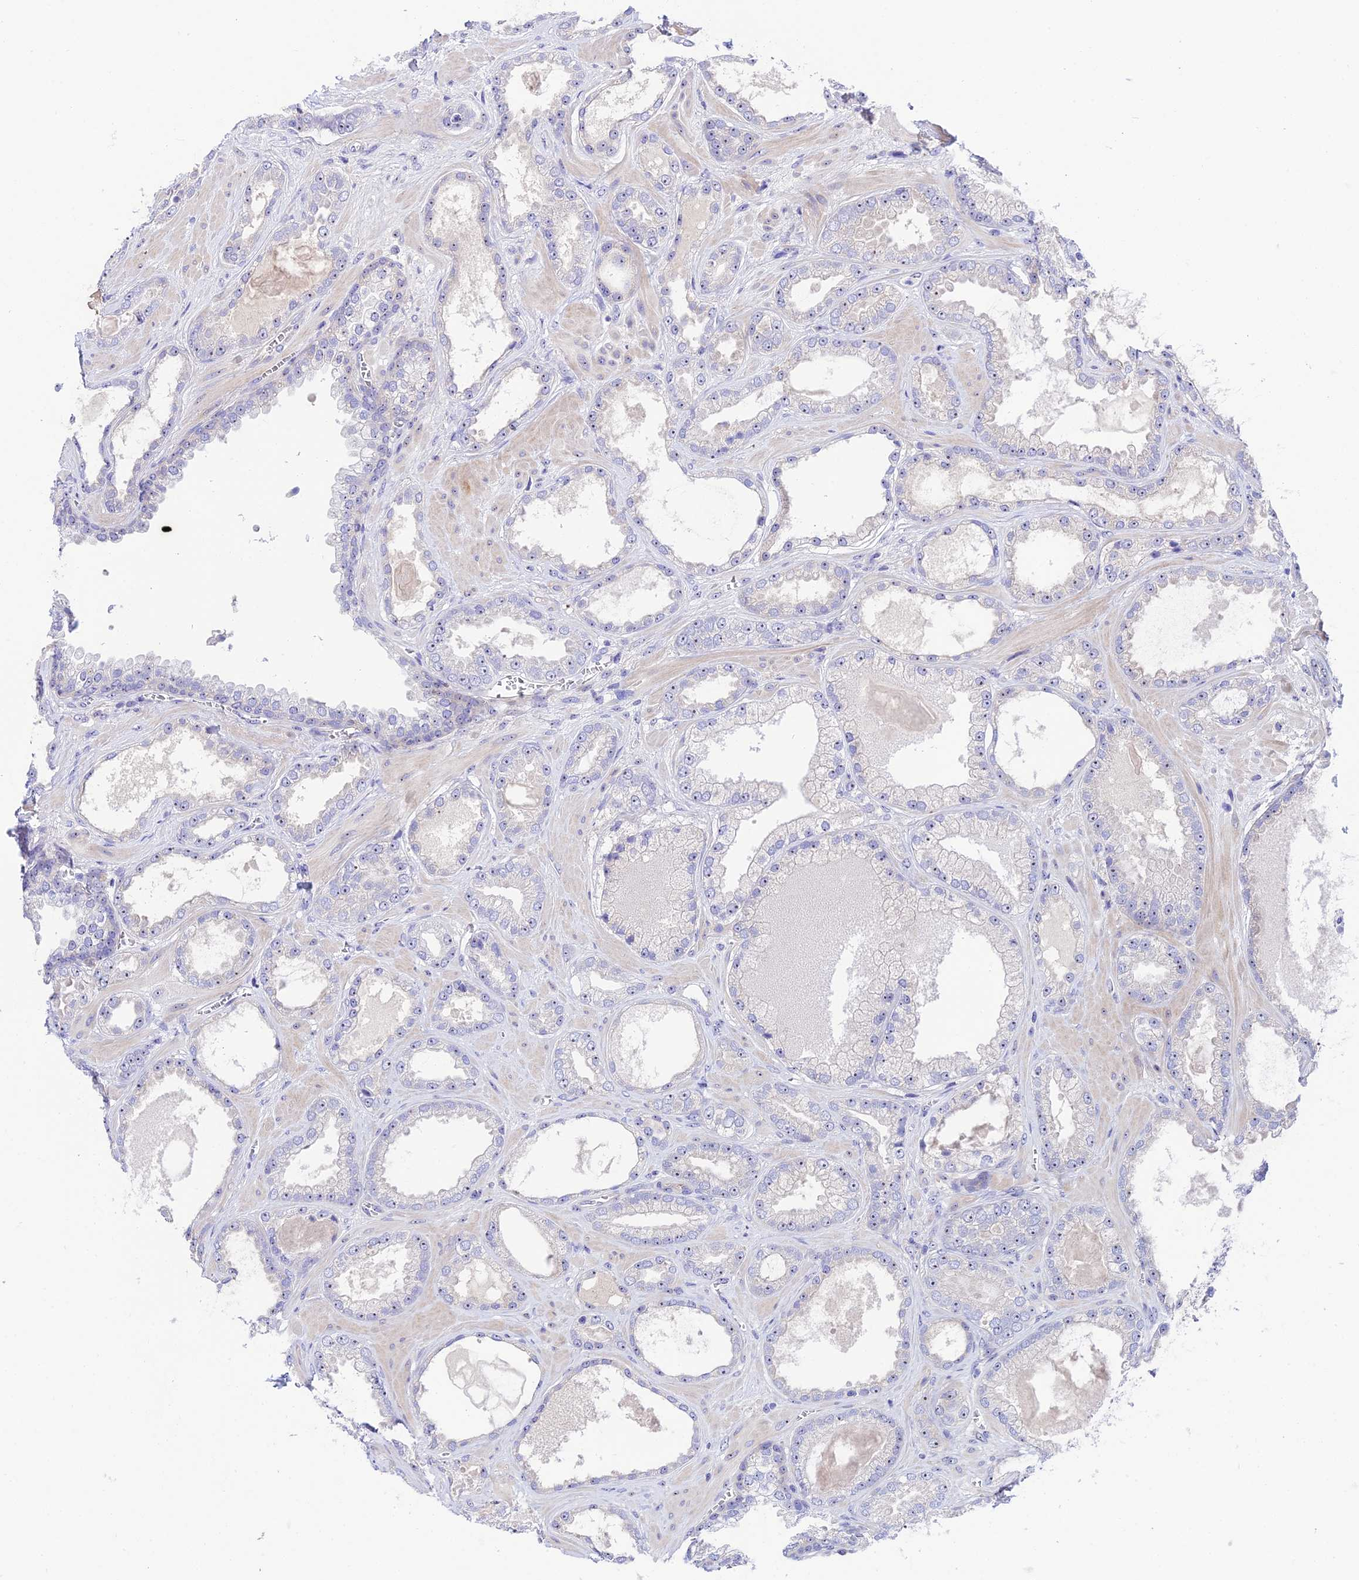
{"staining": {"intensity": "negative", "quantity": "none", "location": "none"}, "tissue": "prostate cancer", "cell_type": "Tumor cells", "image_type": "cancer", "snomed": [{"axis": "morphology", "description": "Adenocarcinoma, Low grade"}, {"axis": "topography", "description": "Prostate"}], "caption": "Tumor cells are negative for brown protein staining in prostate cancer.", "gene": "DUSP29", "patient": {"sex": "male", "age": 57}}